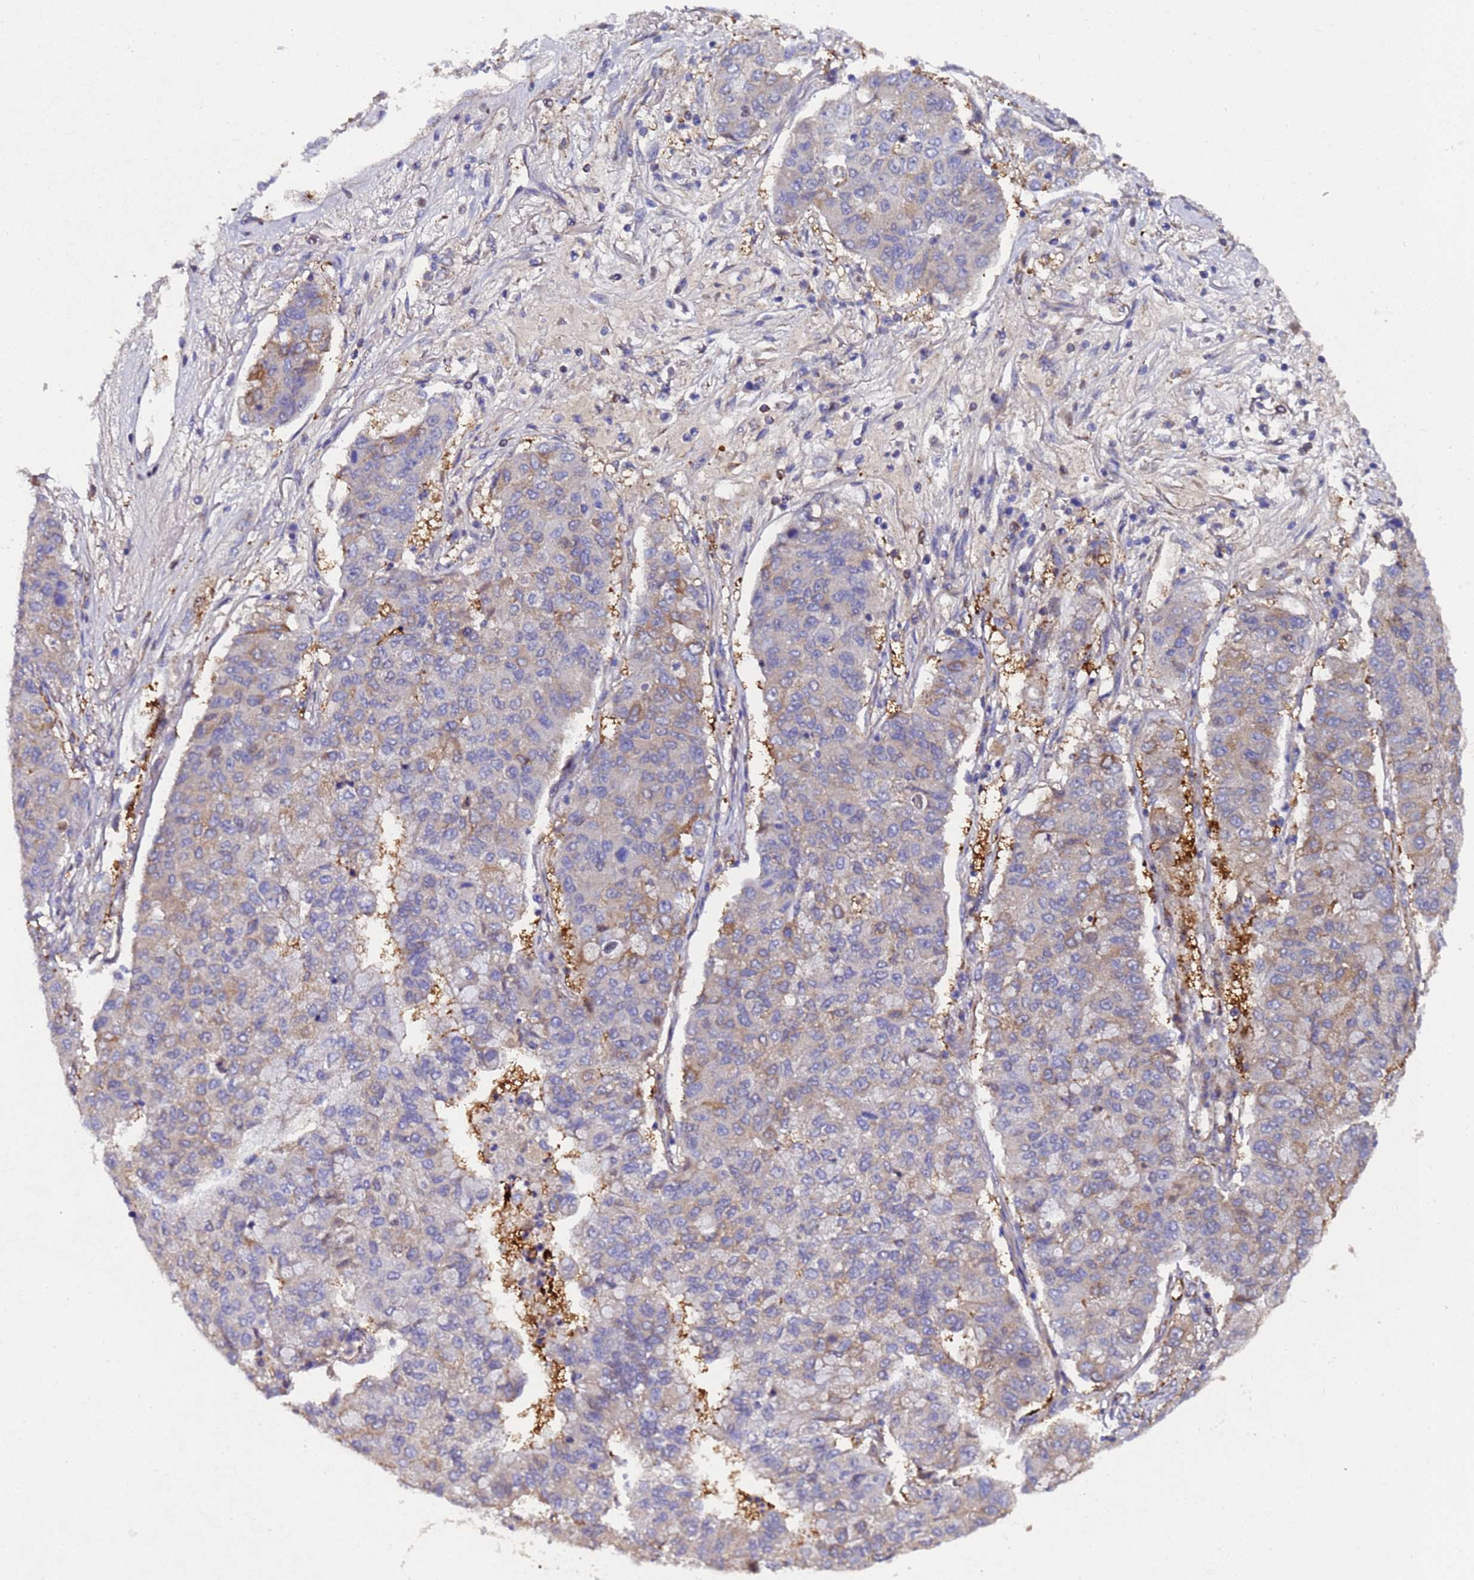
{"staining": {"intensity": "weak", "quantity": "<25%", "location": "cytoplasmic/membranous"}, "tissue": "lung cancer", "cell_type": "Tumor cells", "image_type": "cancer", "snomed": [{"axis": "morphology", "description": "Squamous cell carcinoma, NOS"}, {"axis": "topography", "description": "Lung"}], "caption": "An image of human lung squamous cell carcinoma is negative for staining in tumor cells.", "gene": "MOCS1", "patient": {"sex": "male", "age": 74}}